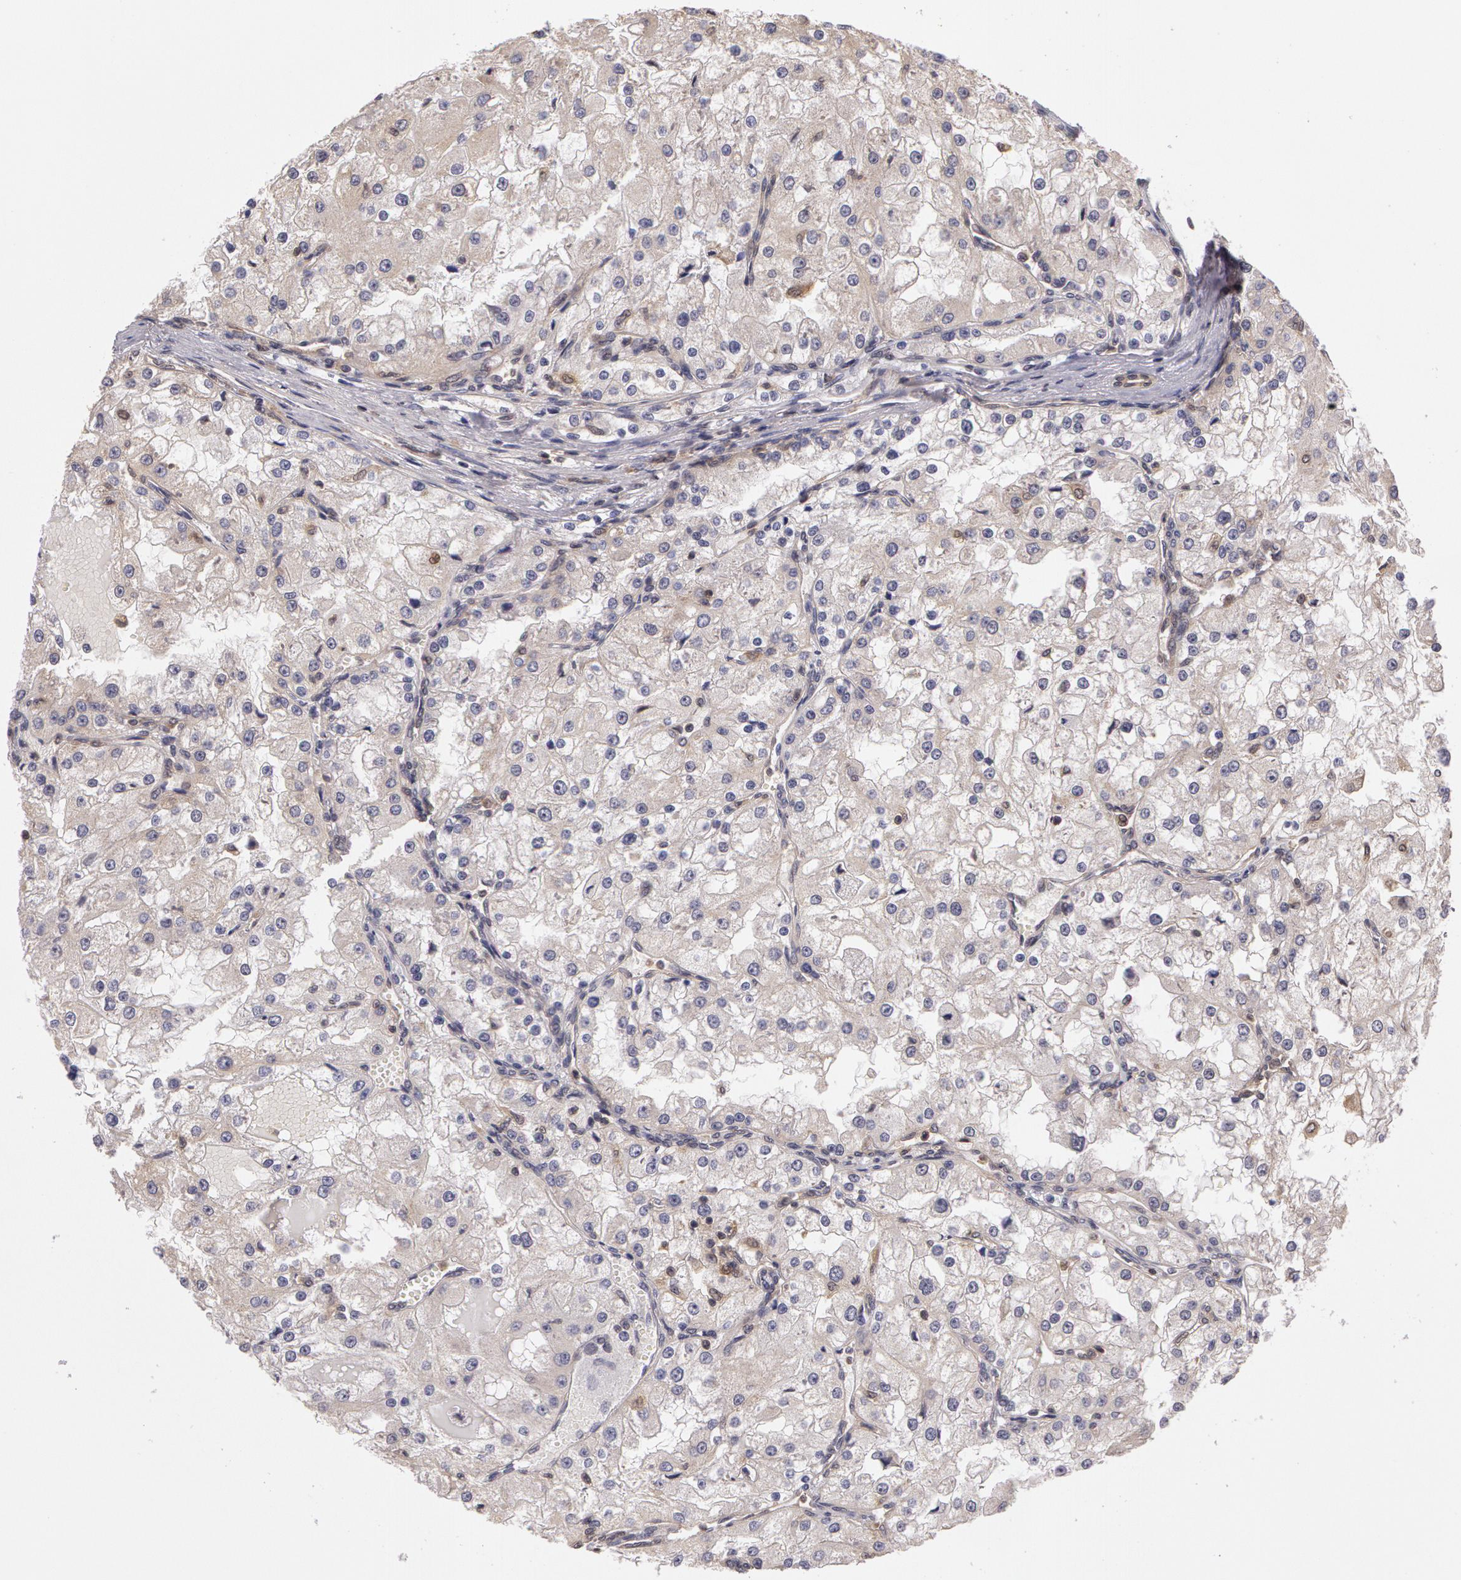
{"staining": {"intensity": "negative", "quantity": "none", "location": "none"}, "tissue": "renal cancer", "cell_type": "Tumor cells", "image_type": "cancer", "snomed": [{"axis": "morphology", "description": "Adenocarcinoma, NOS"}, {"axis": "topography", "description": "Kidney"}], "caption": "DAB (3,3'-diaminobenzidine) immunohistochemical staining of renal adenocarcinoma shows no significant staining in tumor cells.", "gene": "AHSA1", "patient": {"sex": "female", "age": 74}}